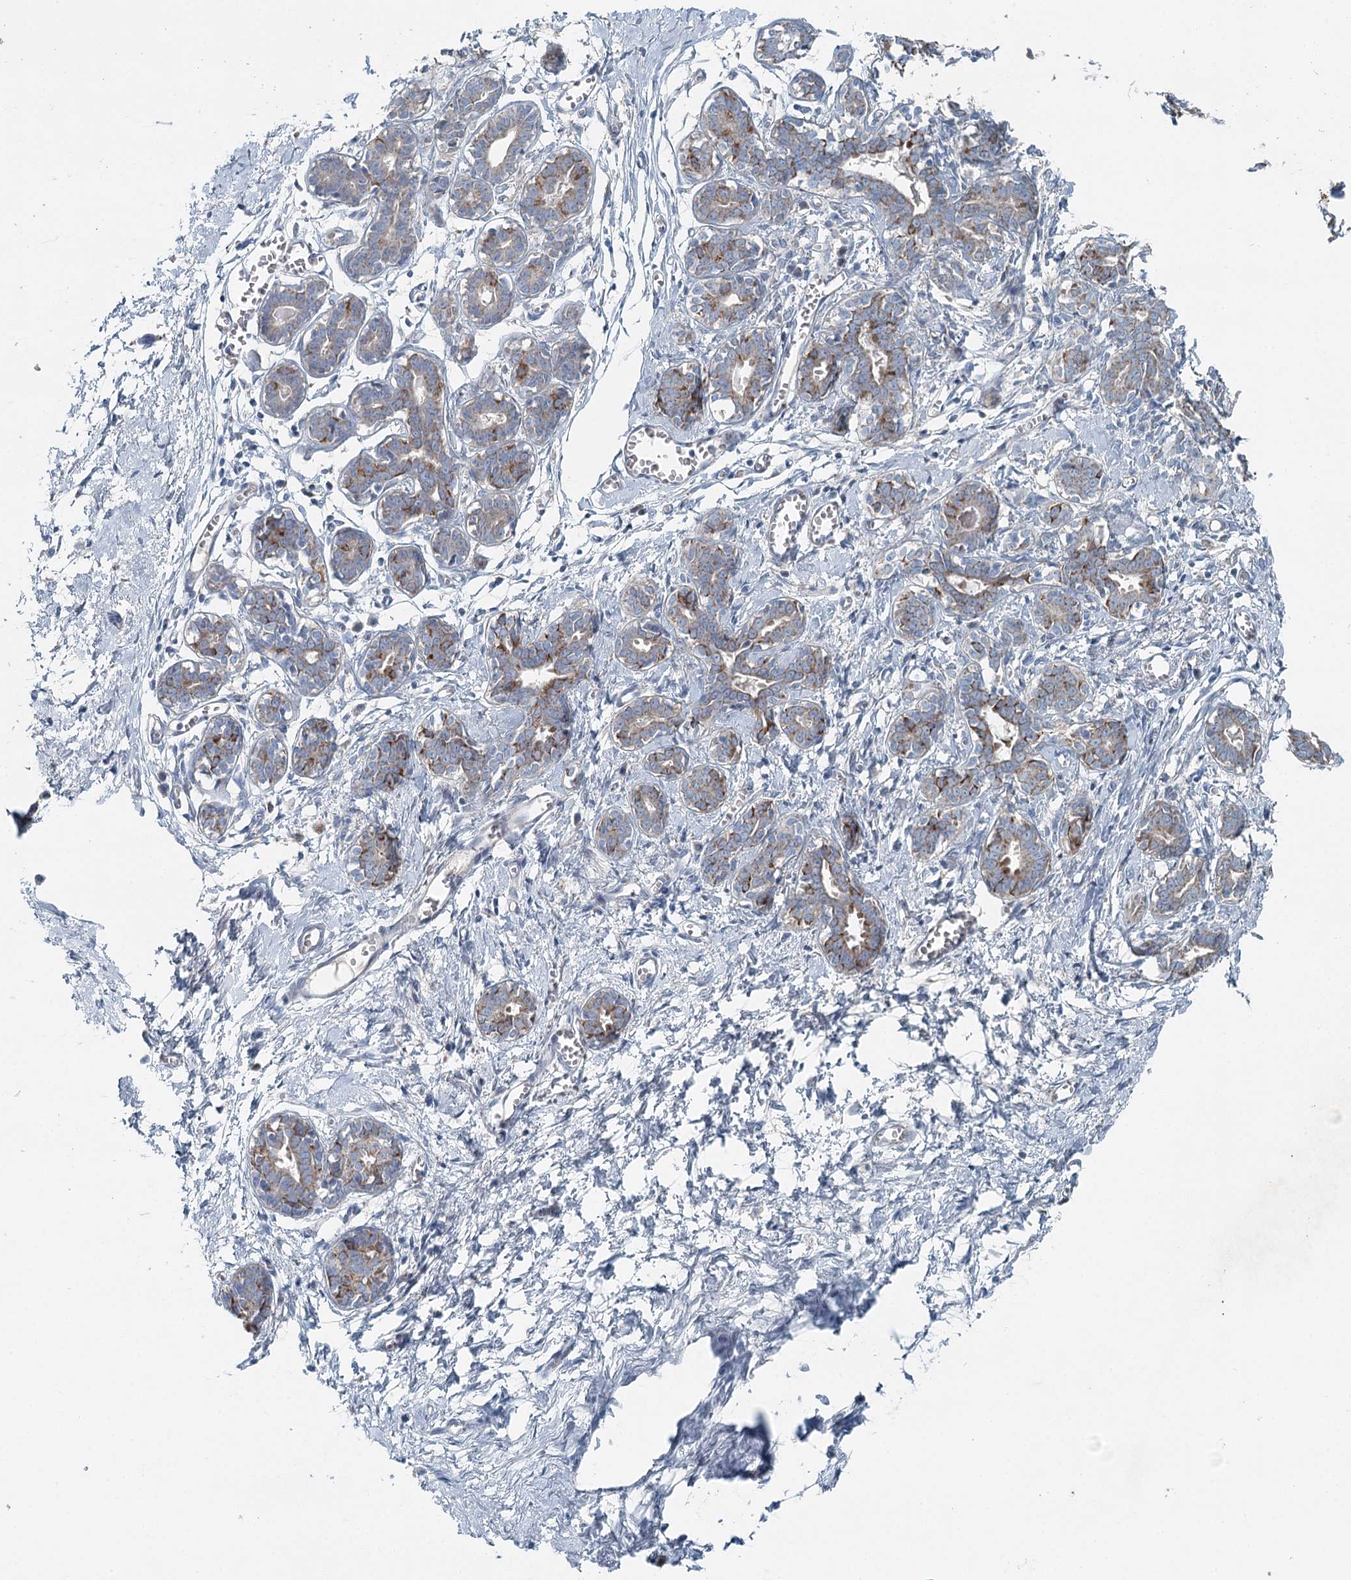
{"staining": {"intensity": "negative", "quantity": "none", "location": "none"}, "tissue": "breast", "cell_type": "Adipocytes", "image_type": "normal", "snomed": [{"axis": "morphology", "description": "Normal tissue, NOS"}, {"axis": "topography", "description": "Breast"}], "caption": "This is an IHC micrograph of benign breast. There is no staining in adipocytes.", "gene": "CHCHD5", "patient": {"sex": "female", "age": 27}}